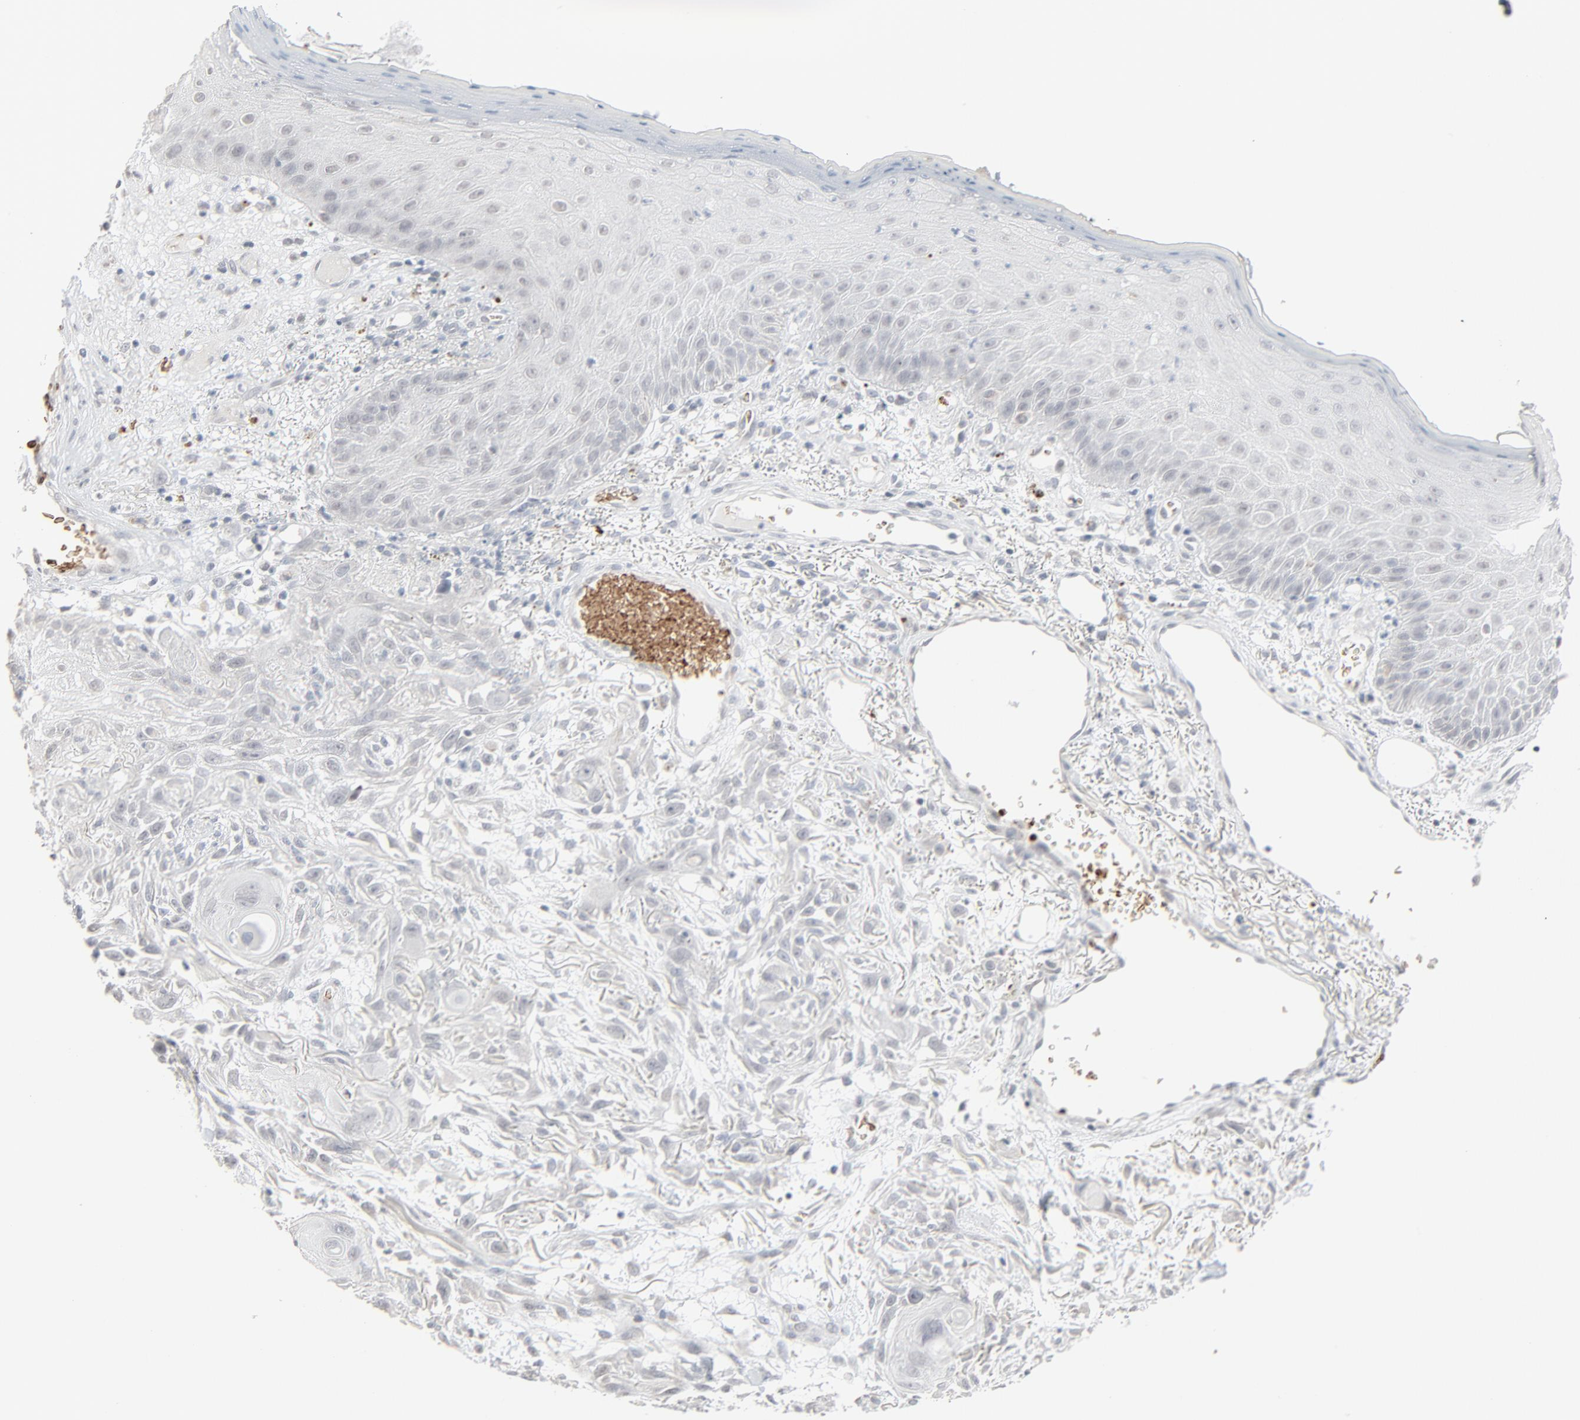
{"staining": {"intensity": "negative", "quantity": "none", "location": "none"}, "tissue": "skin cancer", "cell_type": "Tumor cells", "image_type": "cancer", "snomed": [{"axis": "morphology", "description": "Squamous cell carcinoma, NOS"}, {"axis": "topography", "description": "Skin"}], "caption": "A high-resolution photomicrograph shows immunohistochemistry staining of skin squamous cell carcinoma, which displays no significant expression in tumor cells. (DAB immunohistochemistry with hematoxylin counter stain).", "gene": "SAGE1", "patient": {"sex": "female", "age": 59}}